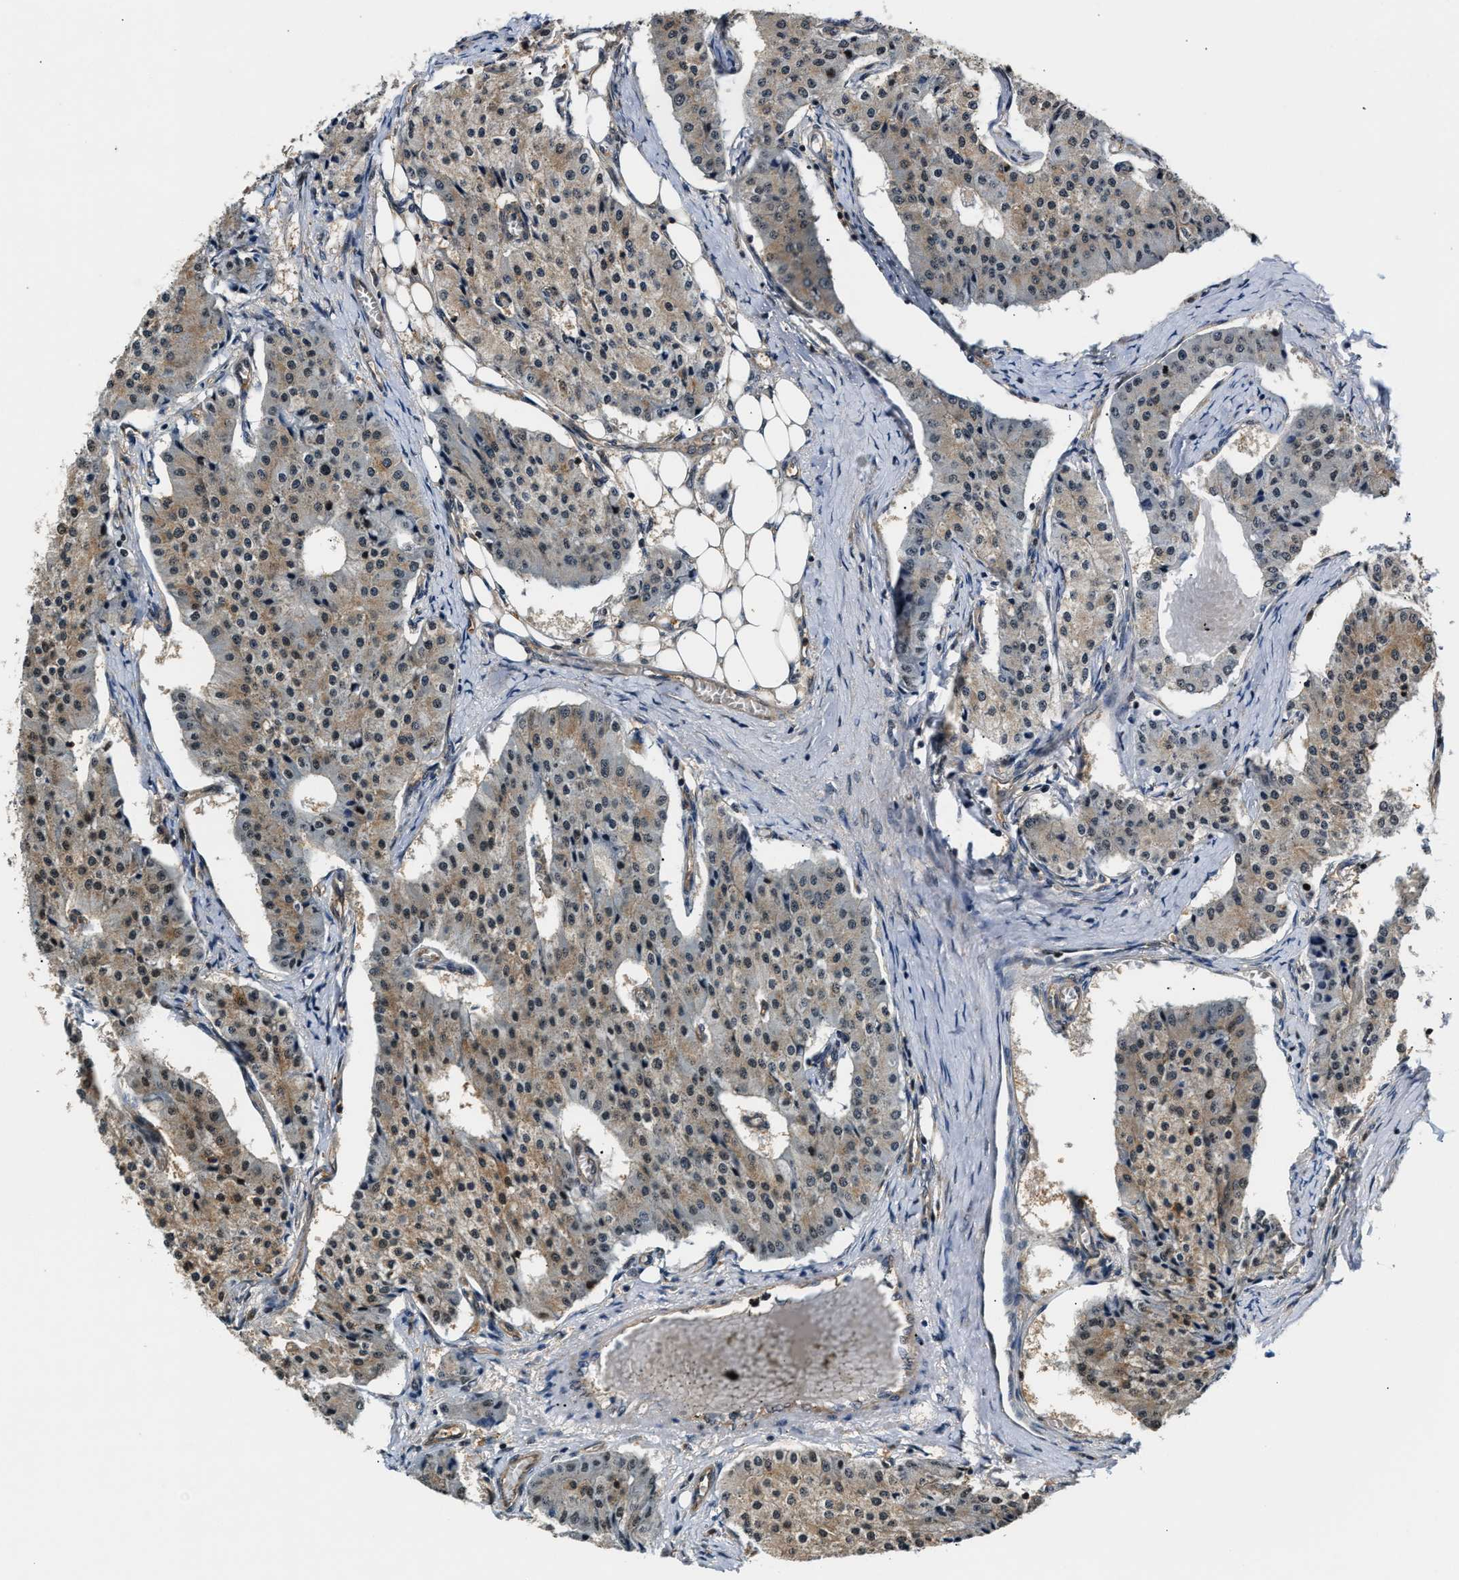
{"staining": {"intensity": "weak", "quantity": "25%-75%", "location": "cytoplasmic/membranous"}, "tissue": "carcinoid", "cell_type": "Tumor cells", "image_type": "cancer", "snomed": [{"axis": "morphology", "description": "Carcinoid, malignant, NOS"}, {"axis": "topography", "description": "Colon"}], "caption": "Immunohistochemical staining of human carcinoid (malignant) reveals weak cytoplasmic/membranous protein positivity in approximately 25%-75% of tumor cells.", "gene": "TUT7", "patient": {"sex": "female", "age": 52}}